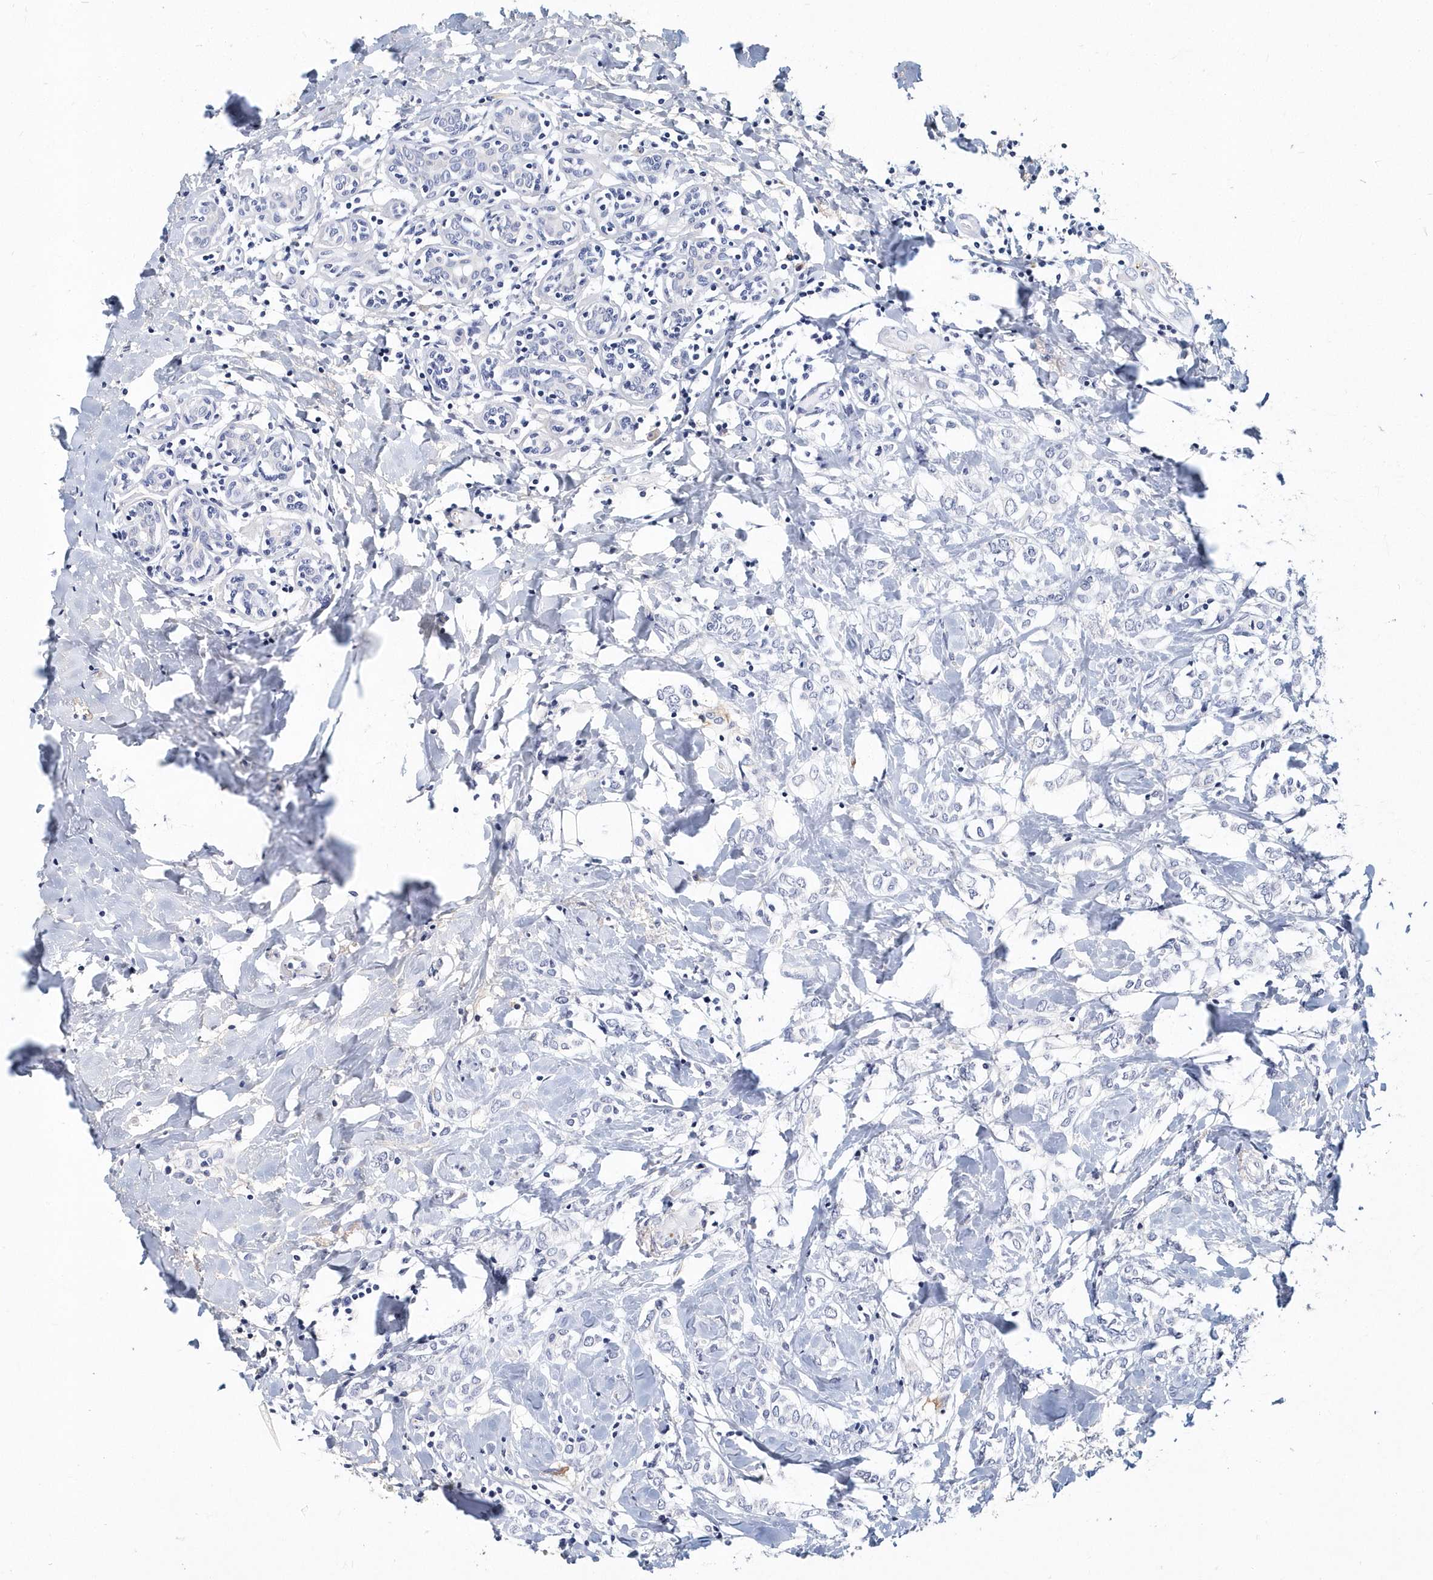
{"staining": {"intensity": "negative", "quantity": "none", "location": "none"}, "tissue": "breast cancer", "cell_type": "Tumor cells", "image_type": "cancer", "snomed": [{"axis": "morphology", "description": "Normal tissue, NOS"}, {"axis": "morphology", "description": "Lobular carcinoma"}, {"axis": "topography", "description": "Breast"}], "caption": "Tumor cells are negative for protein expression in human lobular carcinoma (breast).", "gene": "ITGA2B", "patient": {"sex": "female", "age": 47}}